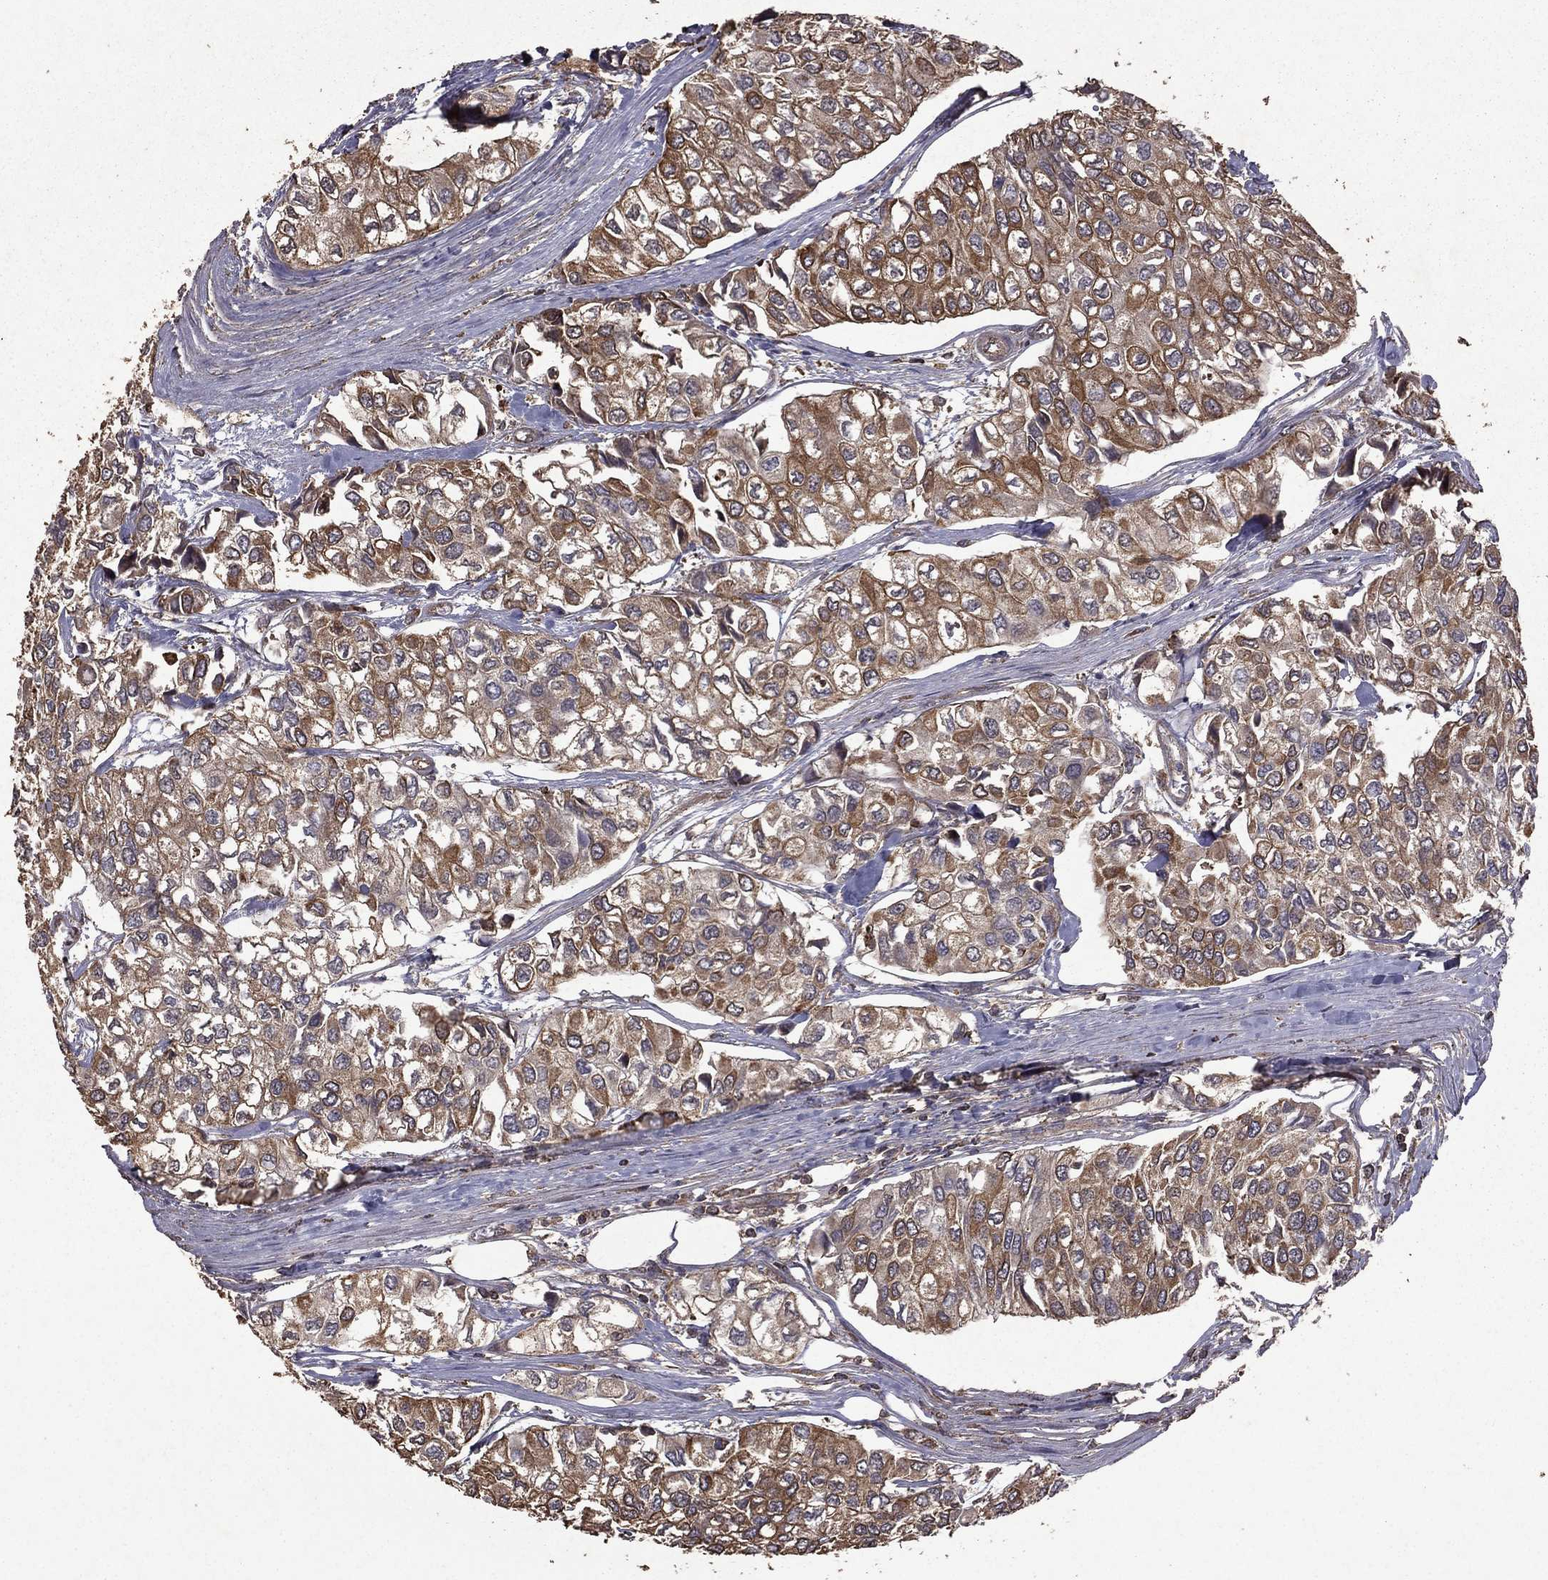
{"staining": {"intensity": "moderate", "quantity": "<25%", "location": "cytoplasmic/membranous"}, "tissue": "urothelial cancer", "cell_type": "Tumor cells", "image_type": "cancer", "snomed": [{"axis": "morphology", "description": "Urothelial carcinoma, High grade"}, {"axis": "topography", "description": "Urinary bladder"}], "caption": "Protein expression analysis of human urothelial cancer reveals moderate cytoplasmic/membranous staining in about <25% of tumor cells.", "gene": "BIRC6", "patient": {"sex": "male", "age": 73}}